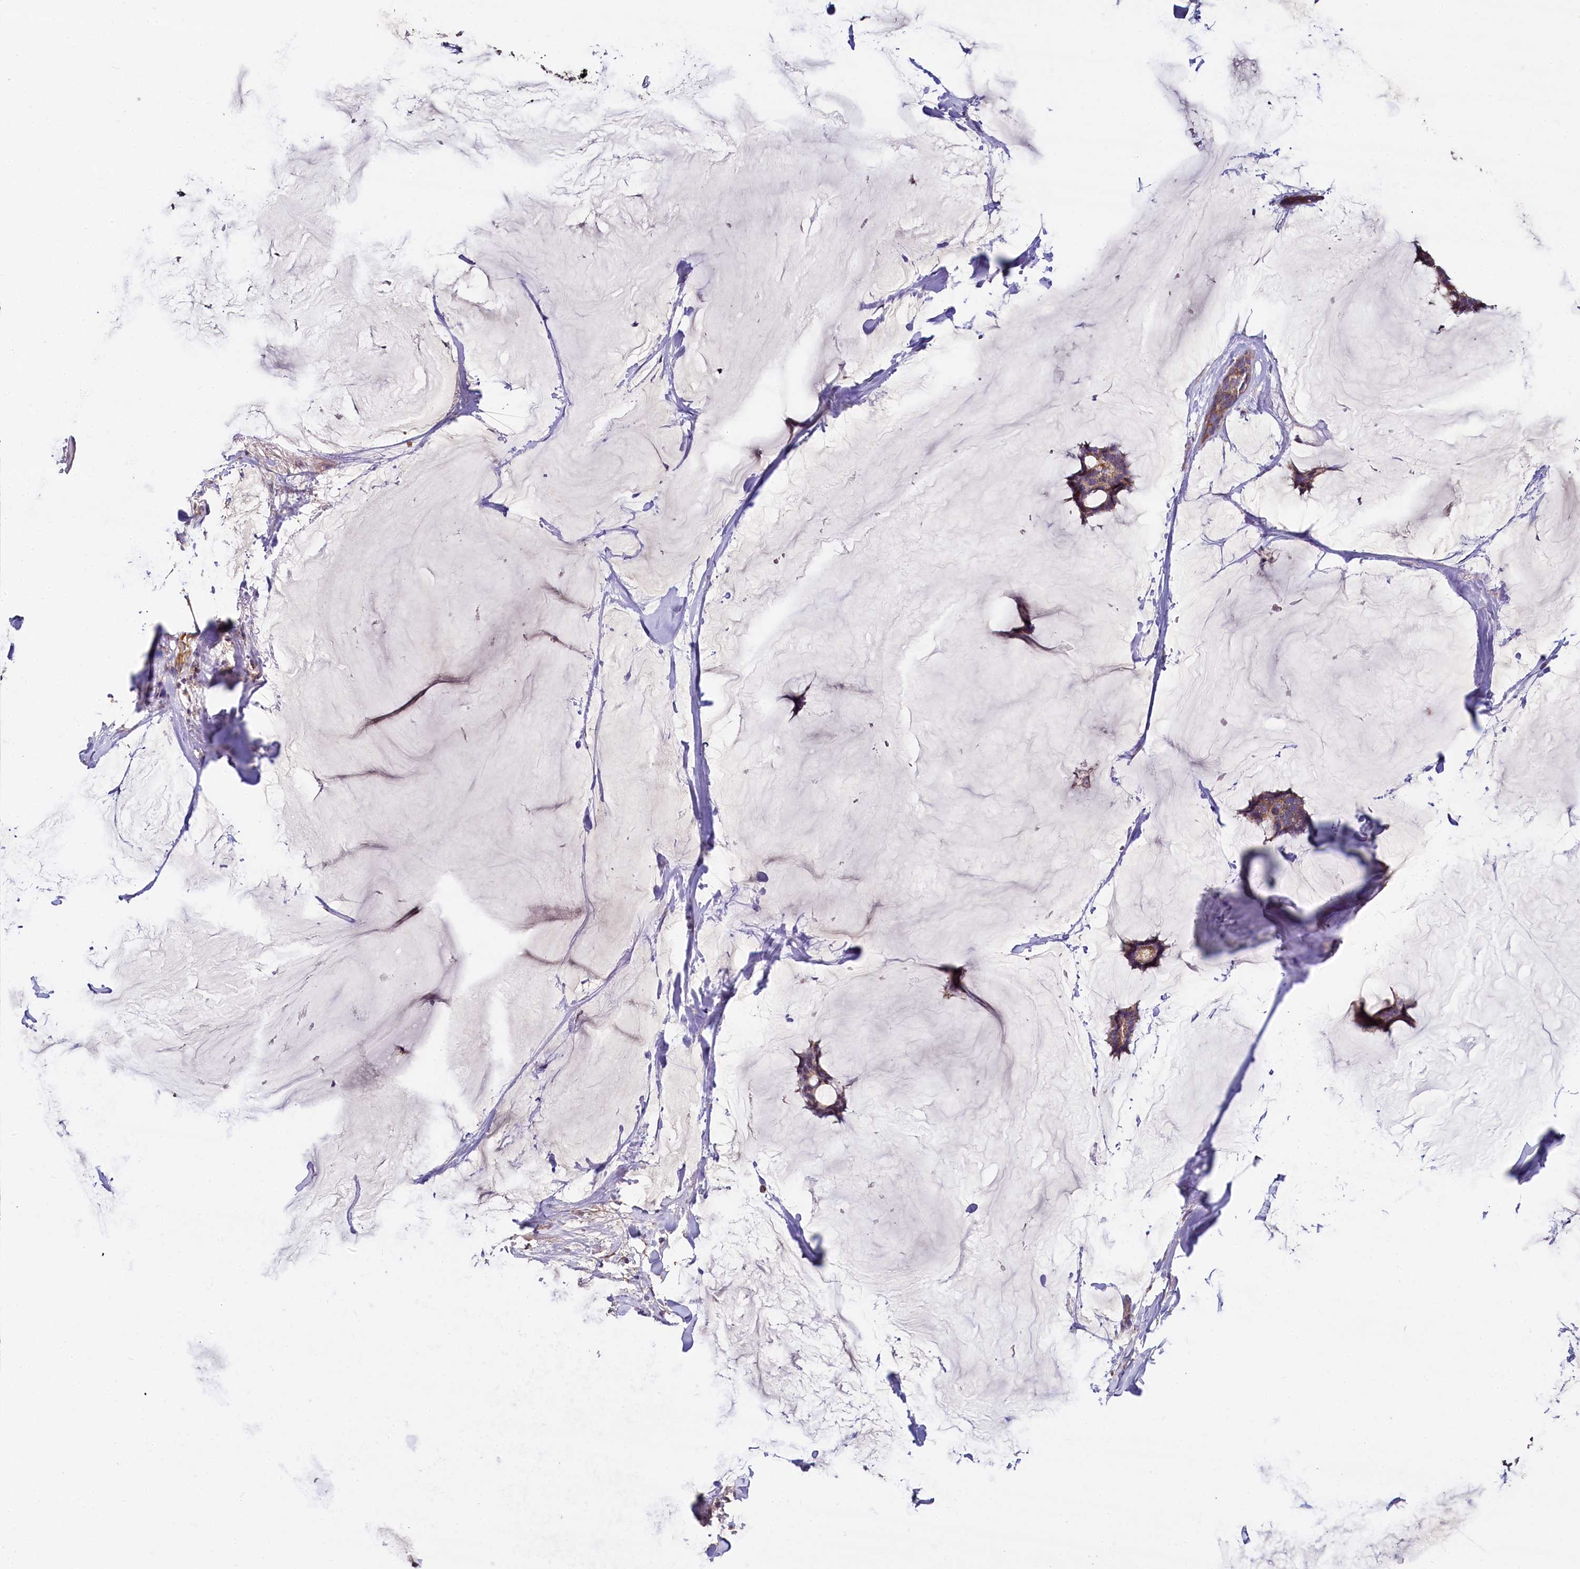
{"staining": {"intensity": "moderate", "quantity": ">75%", "location": "cytoplasmic/membranous"}, "tissue": "breast cancer", "cell_type": "Tumor cells", "image_type": "cancer", "snomed": [{"axis": "morphology", "description": "Duct carcinoma"}, {"axis": "topography", "description": "Breast"}], "caption": "High-magnification brightfield microscopy of breast infiltrating ductal carcinoma stained with DAB (brown) and counterstained with hematoxylin (blue). tumor cells exhibit moderate cytoplasmic/membranous expression is seen in about>75% of cells. Immunohistochemistry stains the protein in brown and the nuclei are stained blue.", "gene": "SPRYD3", "patient": {"sex": "female", "age": 93}}